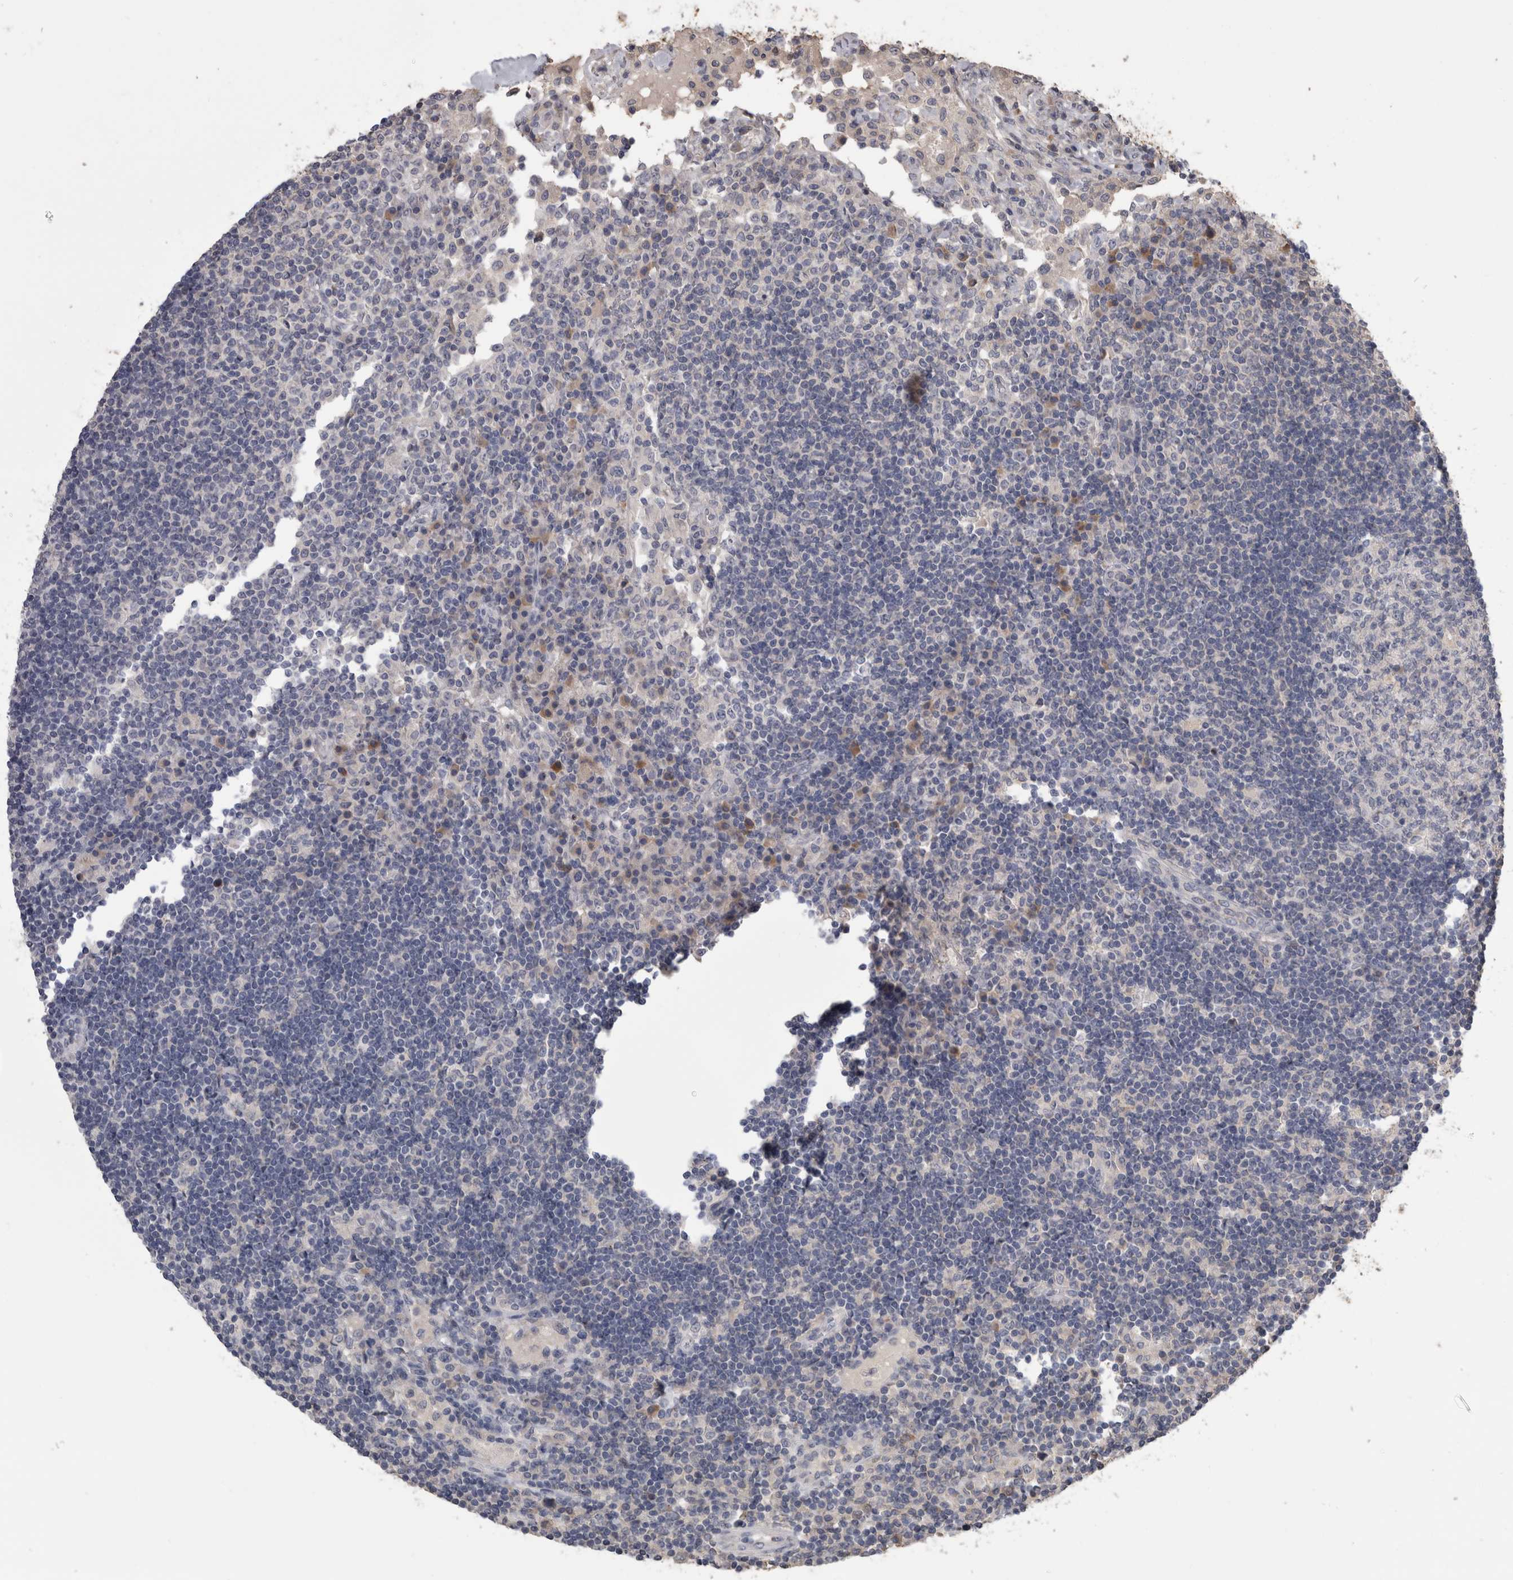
{"staining": {"intensity": "negative", "quantity": "none", "location": "none"}, "tissue": "lymph node", "cell_type": "Germinal center cells", "image_type": "normal", "snomed": [{"axis": "morphology", "description": "Normal tissue, NOS"}, {"axis": "topography", "description": "Lymph node"}], "caption": "Germinal center cells show no significant positivity in benign lymph node. (DAB immunohistochemistry (IHC) visualized using brightfield microscopy, high magnification).", "gene": "ANXA13", "patient": {"sex": "female", "age": 53}}